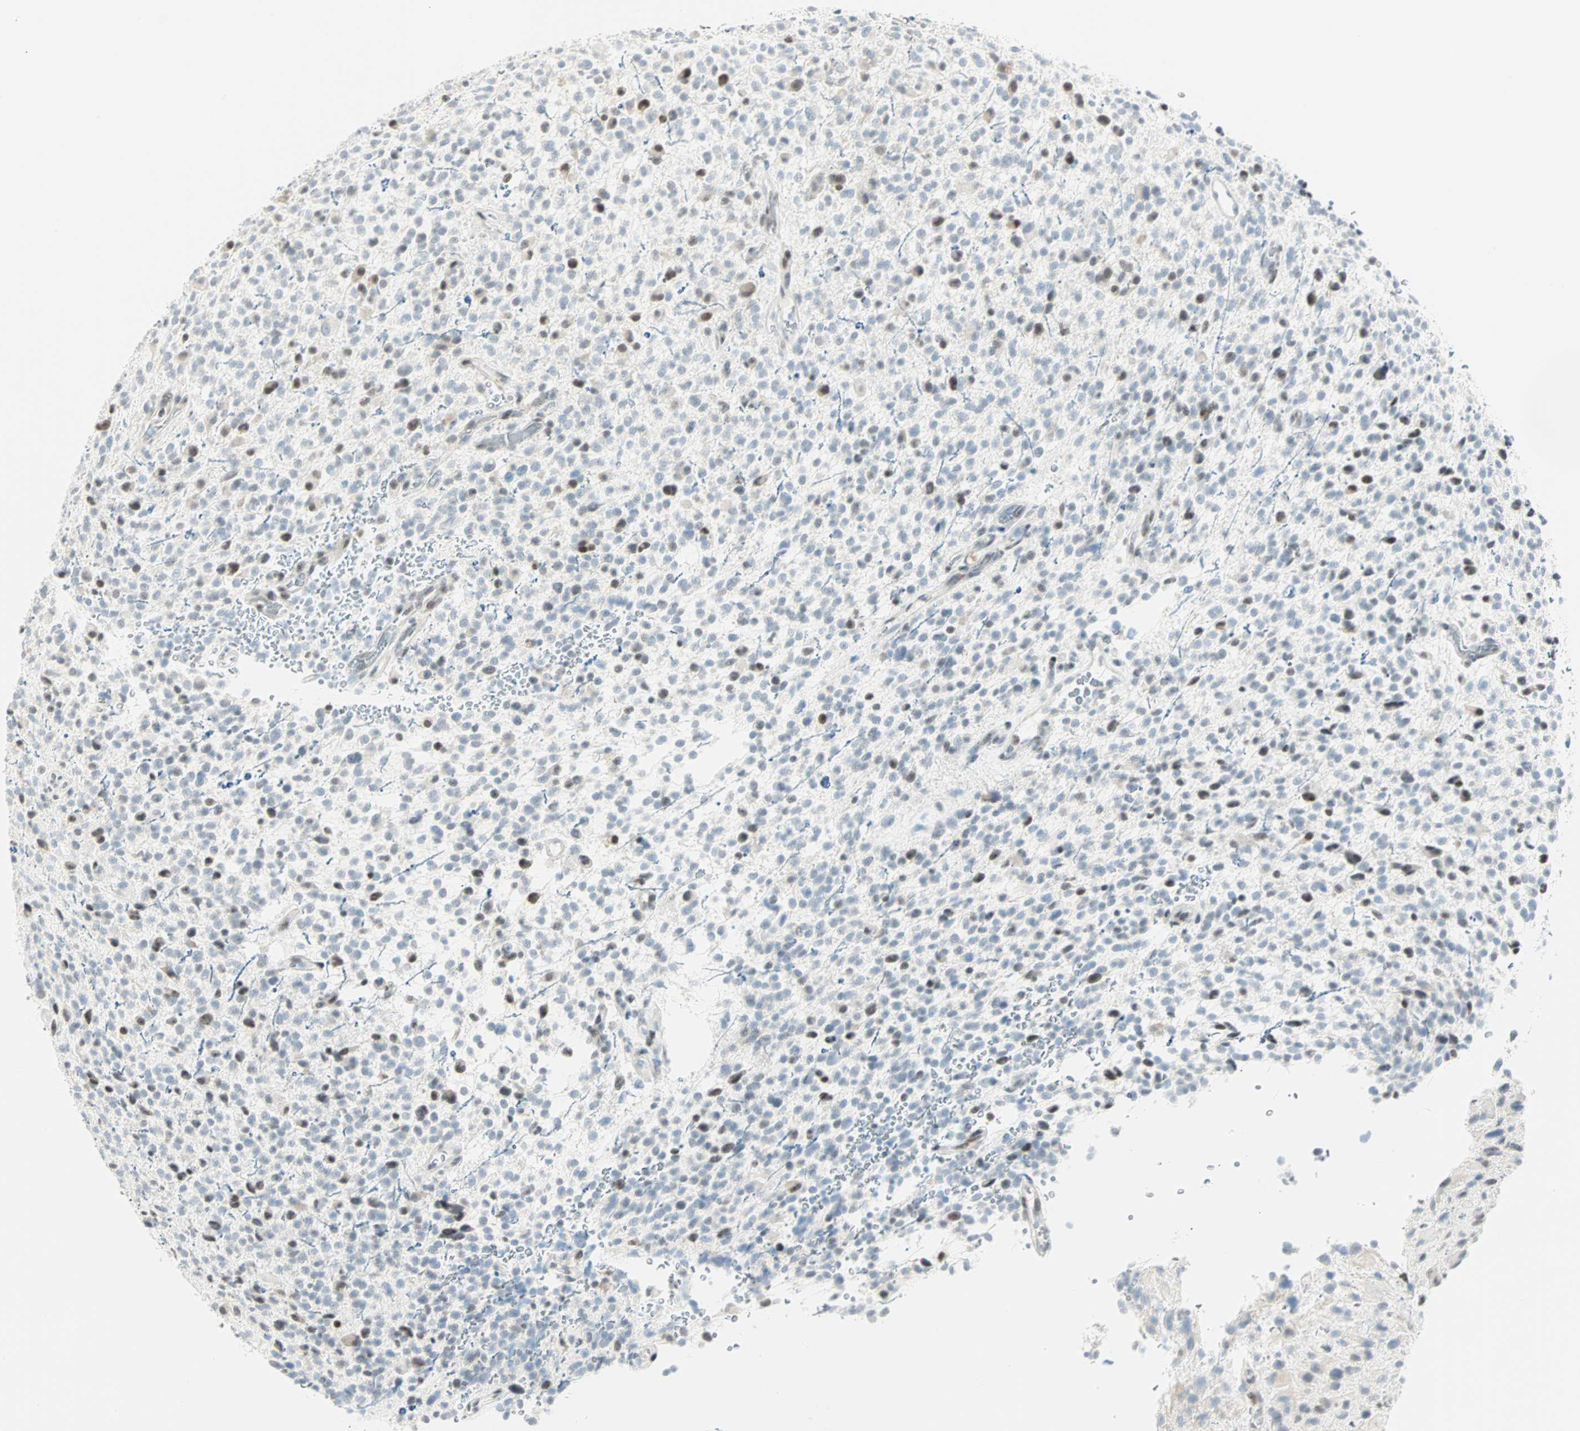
{"staining": {"intensity": "weak", "quantity": "<25%", "location": "nuclear"}, "tissue": "glioma", "cell_type": "Tumor cells", "image_type": "cancer", "snomed": [{"axis": "morphology", "description": "Glioma, malignant, High grade"}, {"axis": "topography", "description": "Brain"}], "caption": "Glioma stained for a protein using IHC exhibits no positivity tumor cells.", "gene": "PKNOX1", "patient": {"sex": "male", "age": 48}}